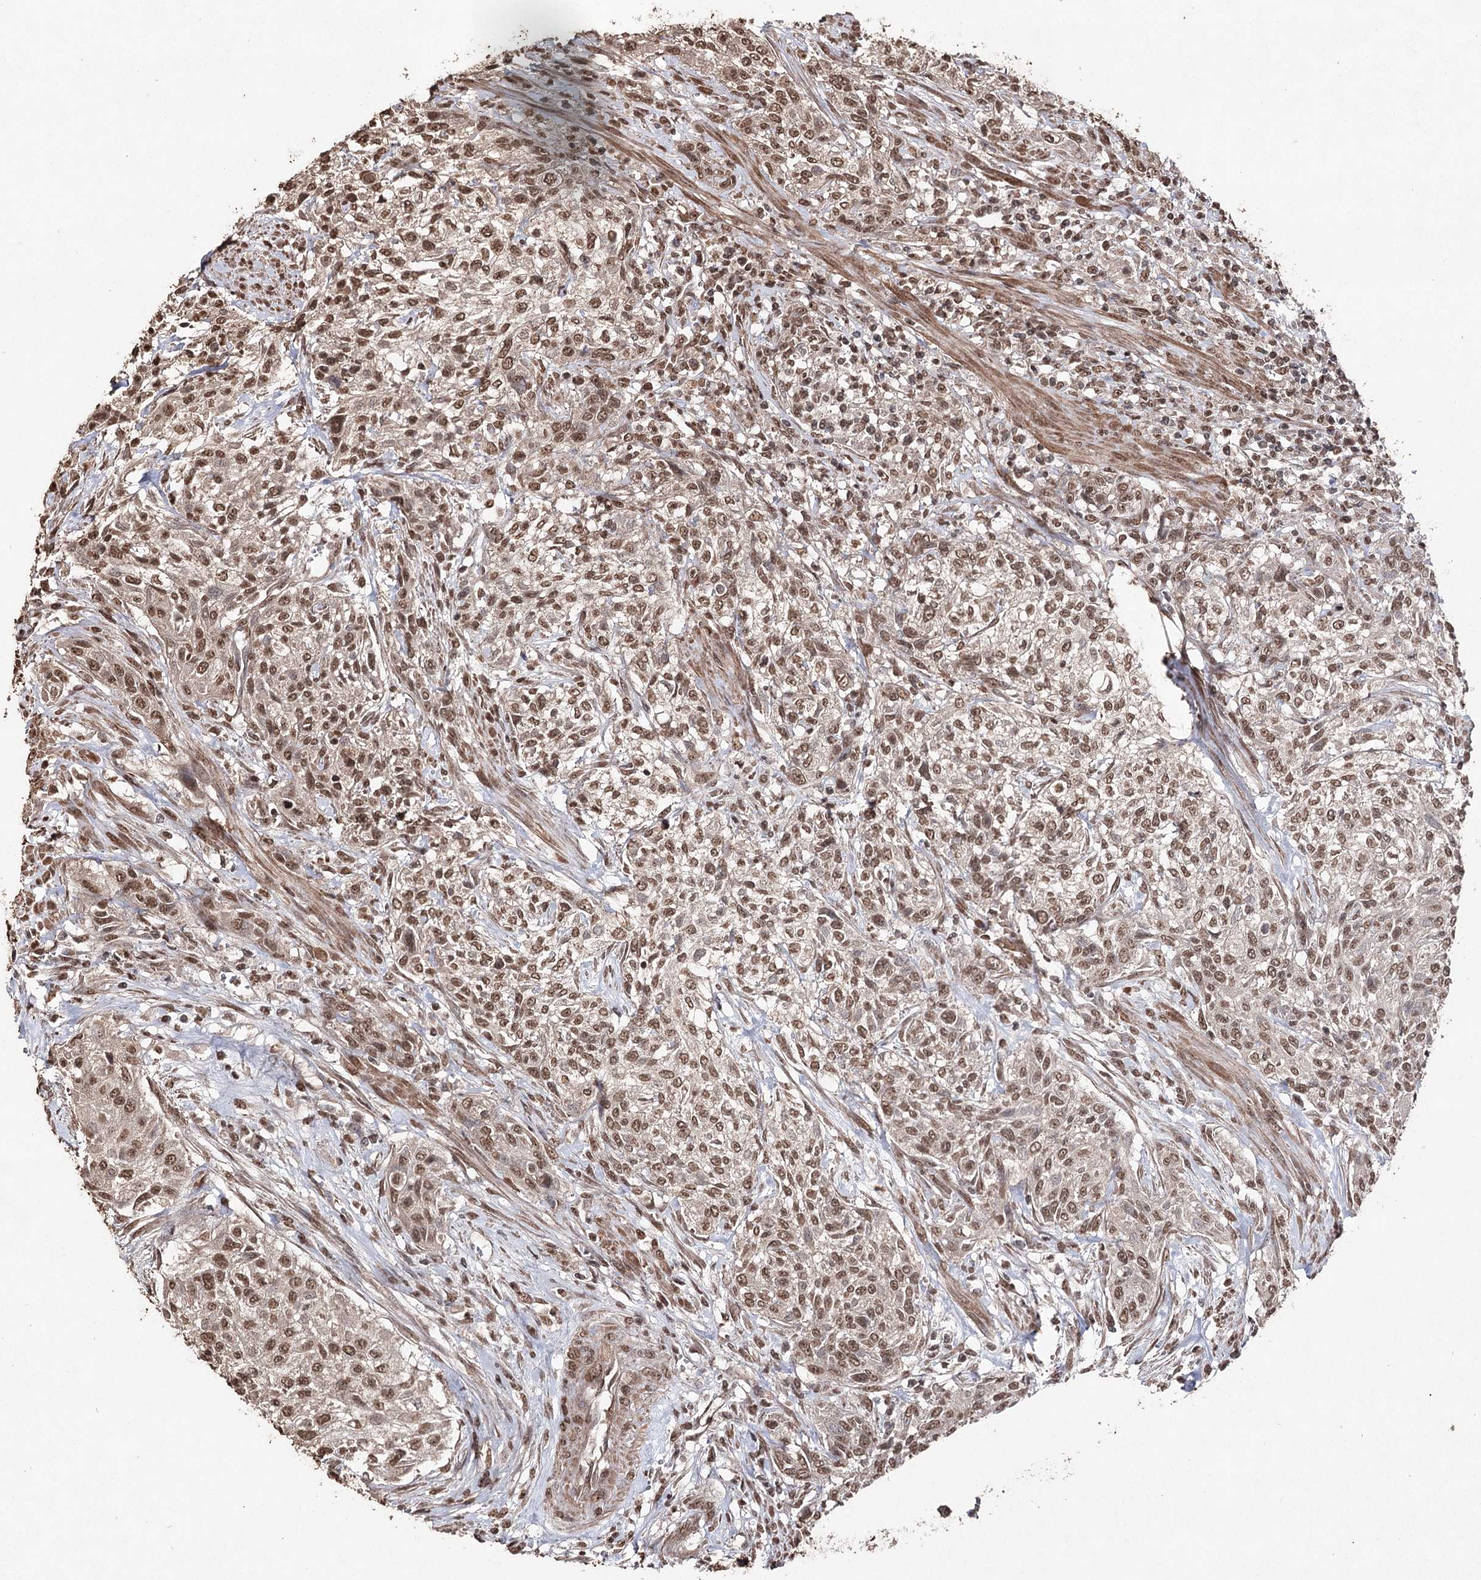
{"staining": {"intensity": "moderate", "quantity": ">75%", "location": "nuclear"}, "tissue": "urothelial cancer", "cell_type": "Tumor cells", "image_type": "cancer", "snomed": [{"axis": "morphology", "description": "Normal tissue, NOS"}, {"axis": "morphology", "description": "Urothelial carcinoma, NOS"}, {"axis": "topography", "description": "Urinary bladder"}, {"axis": "topography", "description": "Peripheral nerve tissue"}], "caption": "IHC of urothelial cancer exhibits medium levels of moderate nuclear expression in approximately >75% of tumor cells.", "gene": "ATG14", "patient": {"sex": "male", "age": 35}}